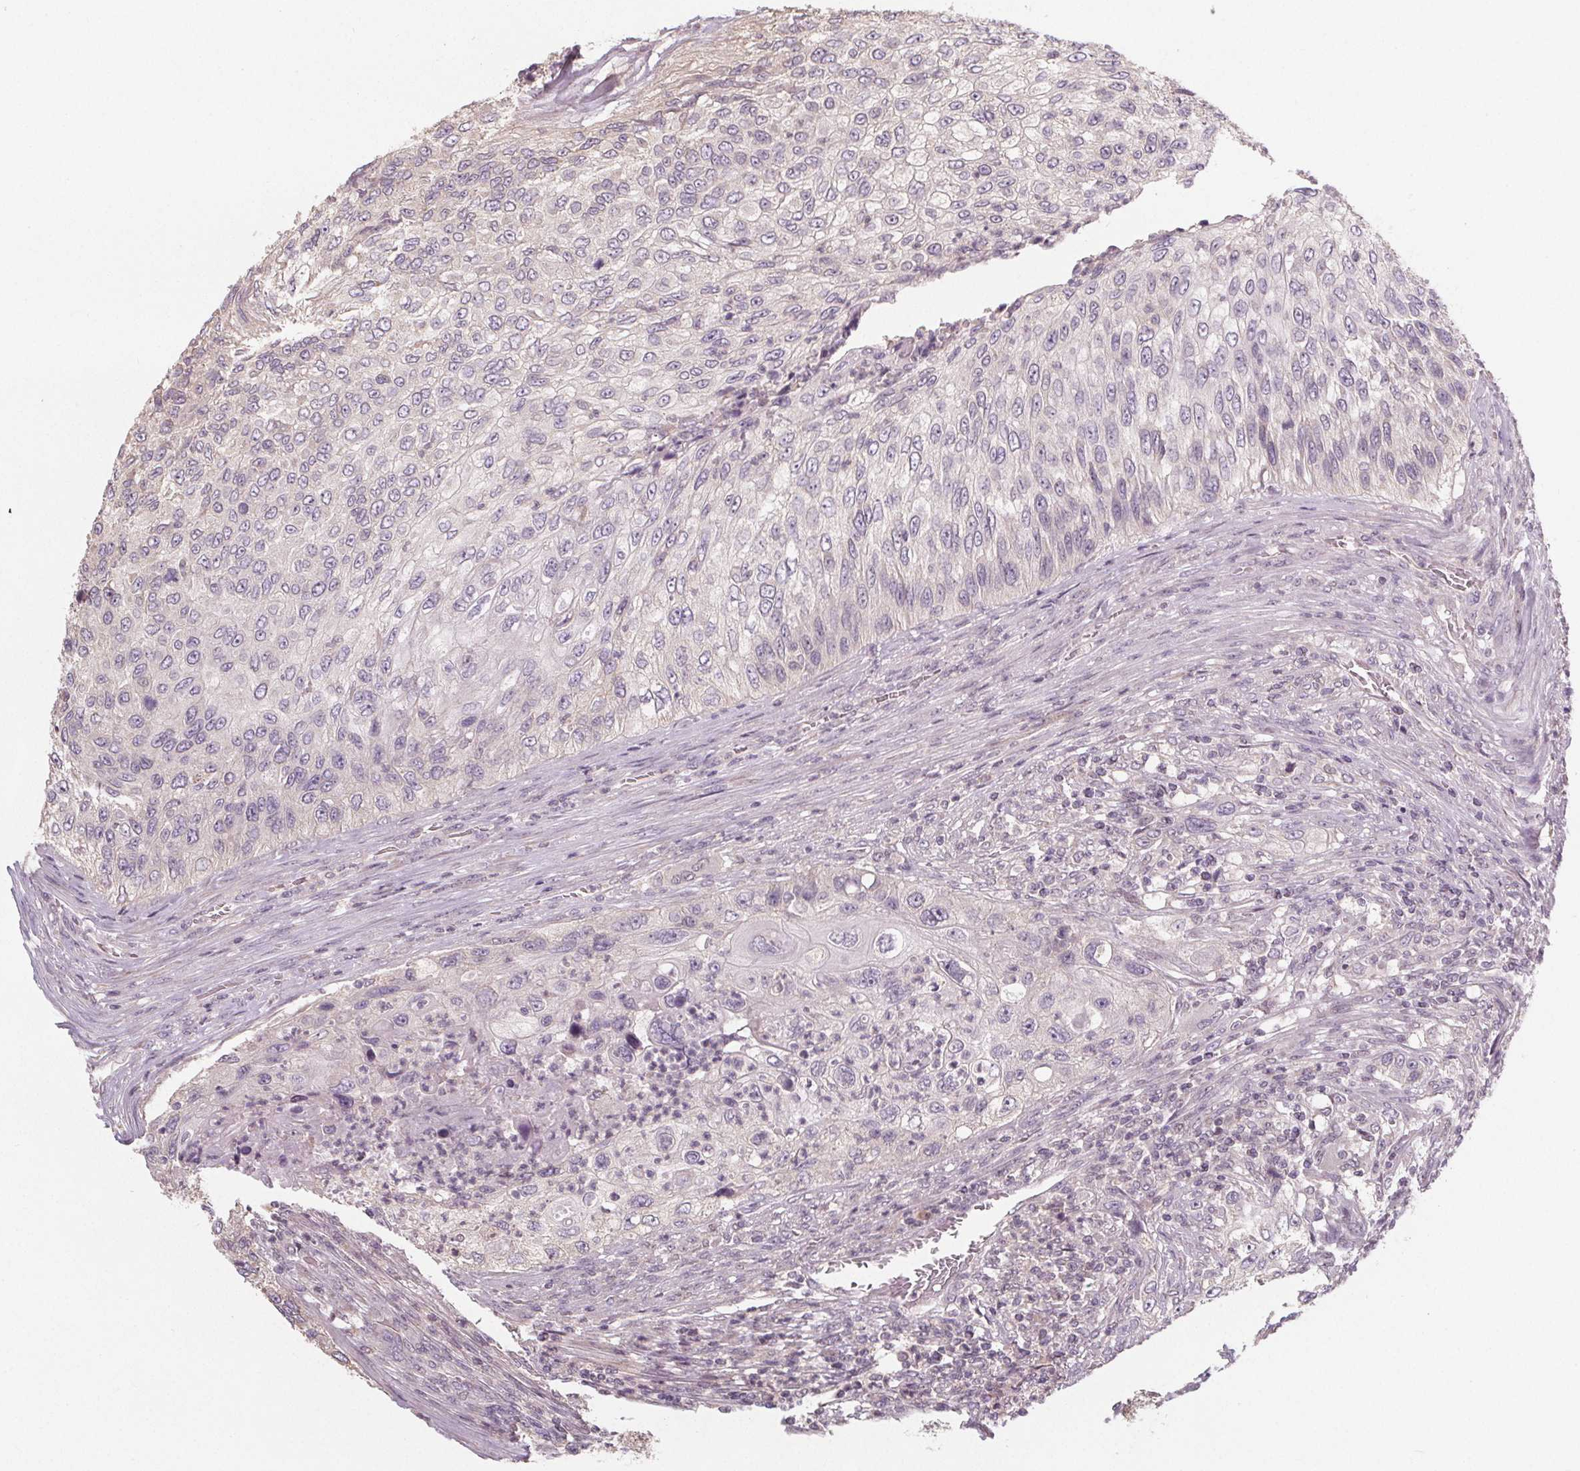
{"staining": {"intensity": "negative", "quantity": "none", "location": "none"}, "tissue": "urothelial cancer", "cell_type": "Tumor cells", "image_type": "cancer", "snomed": [{"axis": "morphology", "description": "Urothelial carcinoma, High grade"}, {"axis": "topography", "description": "Urinary bladder"}], "caption": "Immunohistochemistry photomicrograph of neoplastic tissue: urothelial cancer stained with DAB reveals no significant protein positivity in tumor cells.", "gene": "SLC26A2", "patient": {"sex": "female", "age": 60}}